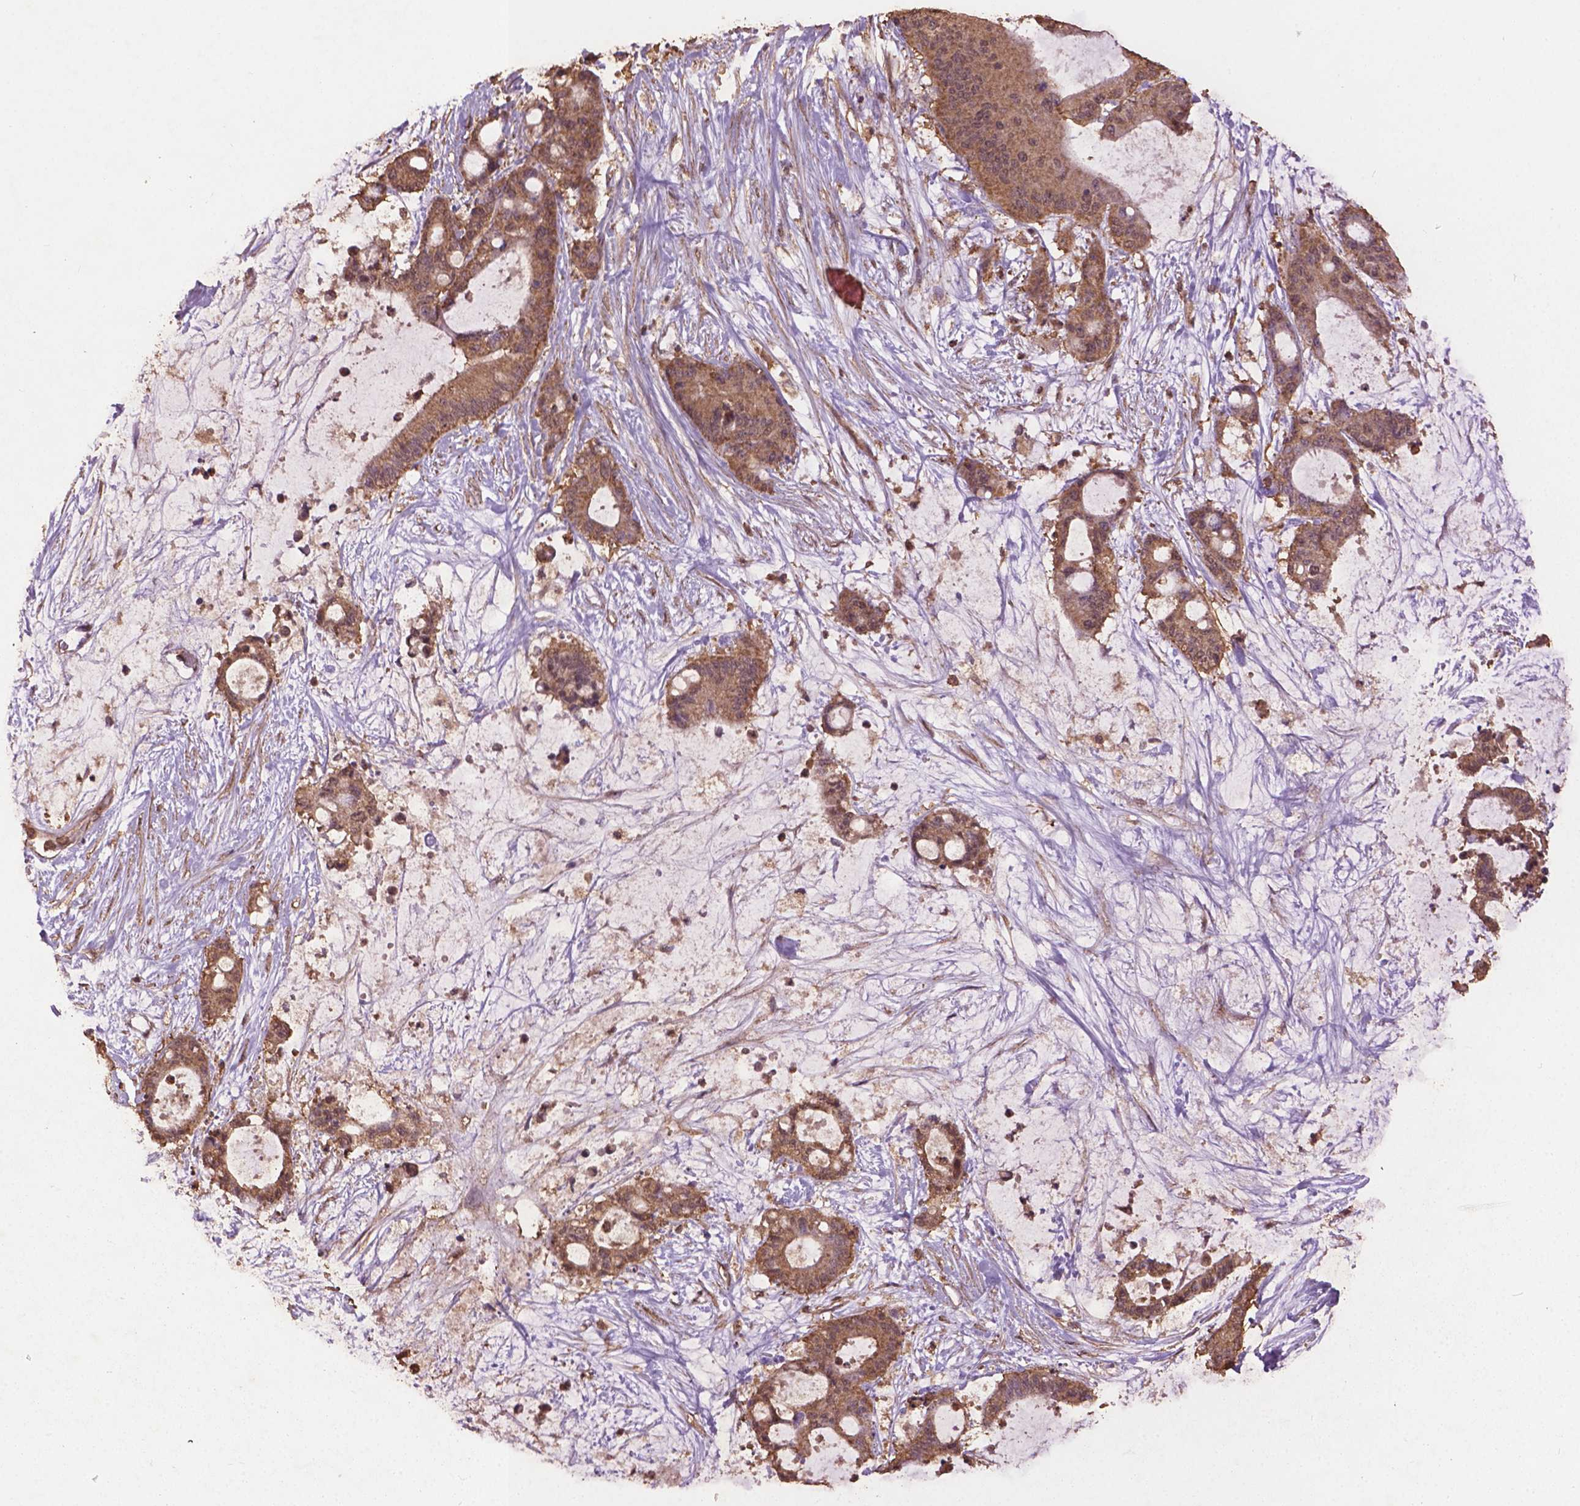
{"staining": {"intensity": "weak", "quantity": ">75%", "location": "cytoplasmic/membranous"}, "tissue": "liver cancer", "cell_type": "Tumor cells", "image_type": "cancer", "snomed": [{"axis": "morphology", "description": "Normal tissue, NOS"}, {"axis": "morphology", "description": "Cholangiocarcinoma"}, {"axis": "topography", "description": "Liver"}, {"axis": "topography", "description": "Peripheral nerve tissue"}], "caption": "This histopathology image demonstrates immunohistochemistry staining of liver cancer, with low weak cytoplasmic/membranous positivity in about >75% of tumor cells.", "gene": "BABAM1", "patient": {"sex": "female", "age": 73}}